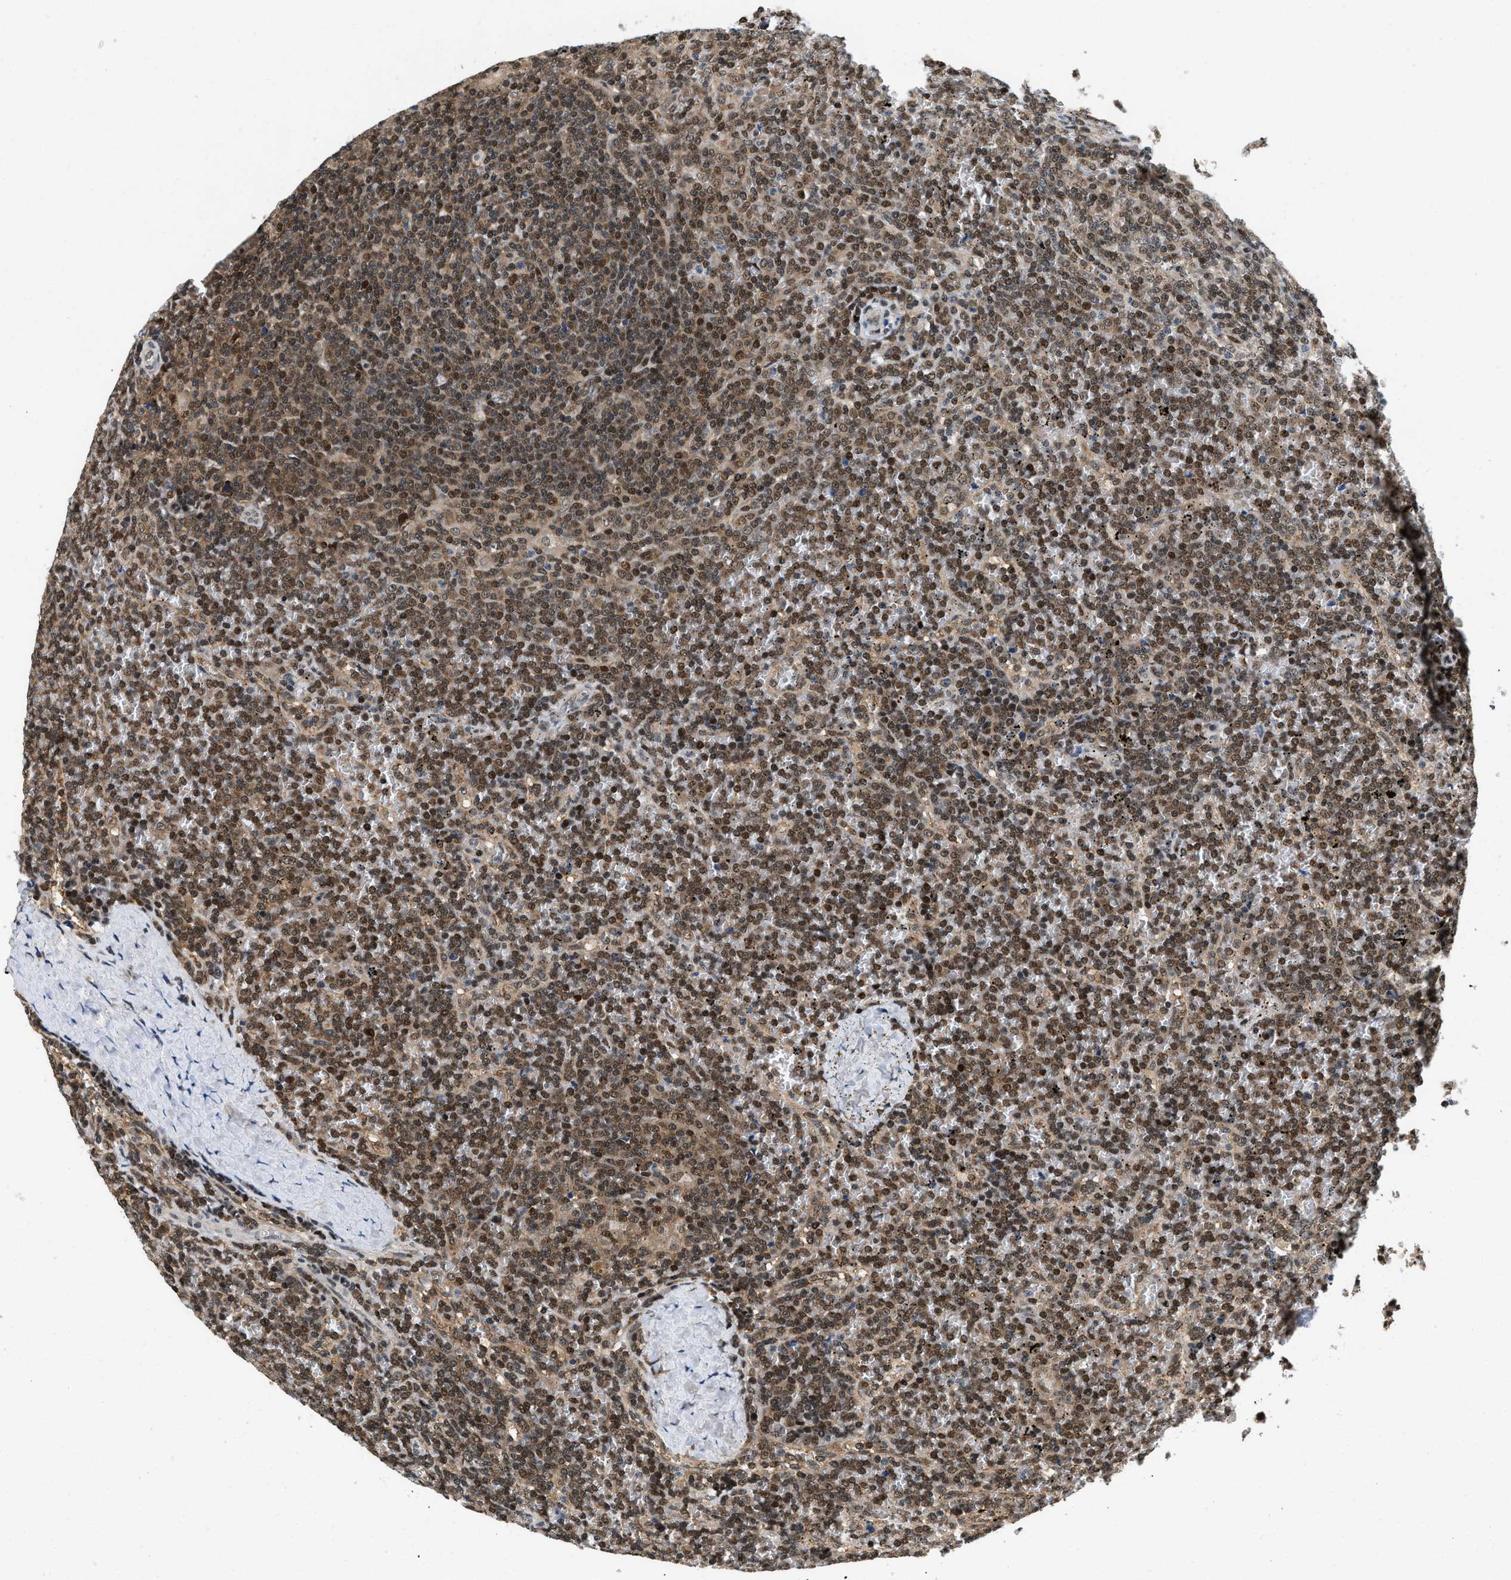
{"staining": {"intensity": "moderate", "quantity": ">75%", "location": "cytoplasmic/membranous,nuclear"}, "tissue": "lymphoma", "cell_type": "Tumor cells", "image_type": "cancer", "snomed": [{"axis": "morphology", "description": "Malignant lymphoma, non-Hodgkin's type, Low grade"}, {"axis": "topography", "description": "Spleen"}], "caption": "The image demonstrates staining of lymphoma, revealing moderate cytoplasmic/membranous and nuclear protein staining (brown color) within tumor cells. The protein of interest is shown in brown color, while the nuclei are stained blue.", "gene": "ATF7IP", "patient": {"sex": "female", "age": 19}}